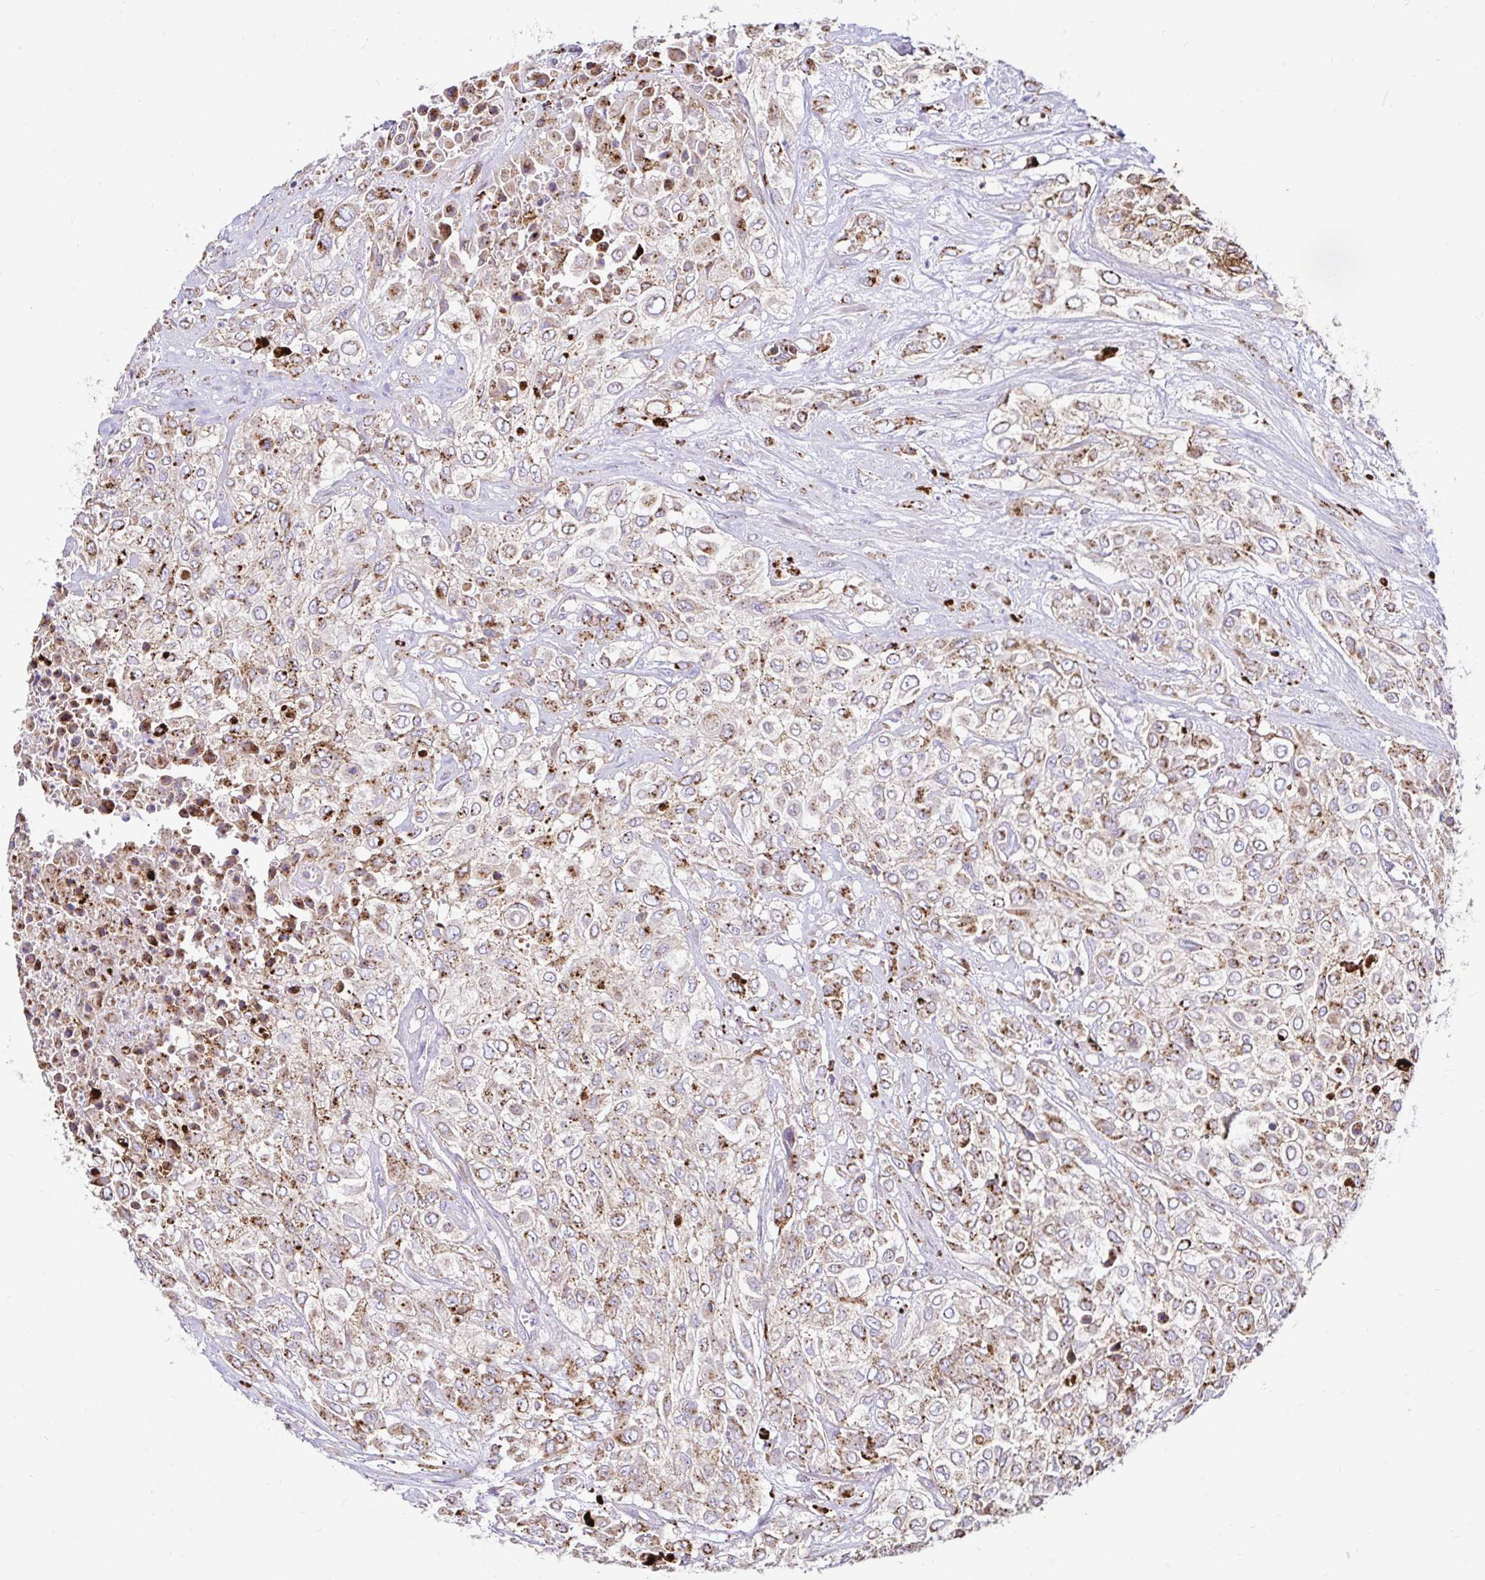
{"staining": {"intensity": "moderate", "quantity": "25%-75%", "location": "cytoplasmic/membranous"}, "tissue": "urothelial cancer", "cell_type": "Tumor cells", "image_type": "cancer", "snomed": [{"axis": "morphology", "description": "Urothelial carcinoma, High grade"}, {"axis": "topography", "description": "Urinary bladder"}], "caption": "Urothelial carcinoma (high-grade) stained for a protein exhibits moderate cytoplasmic/membranous positivity in tumor cells.", "gene": "FUCA1", "patient": {"sex": "male", "age": 57}}